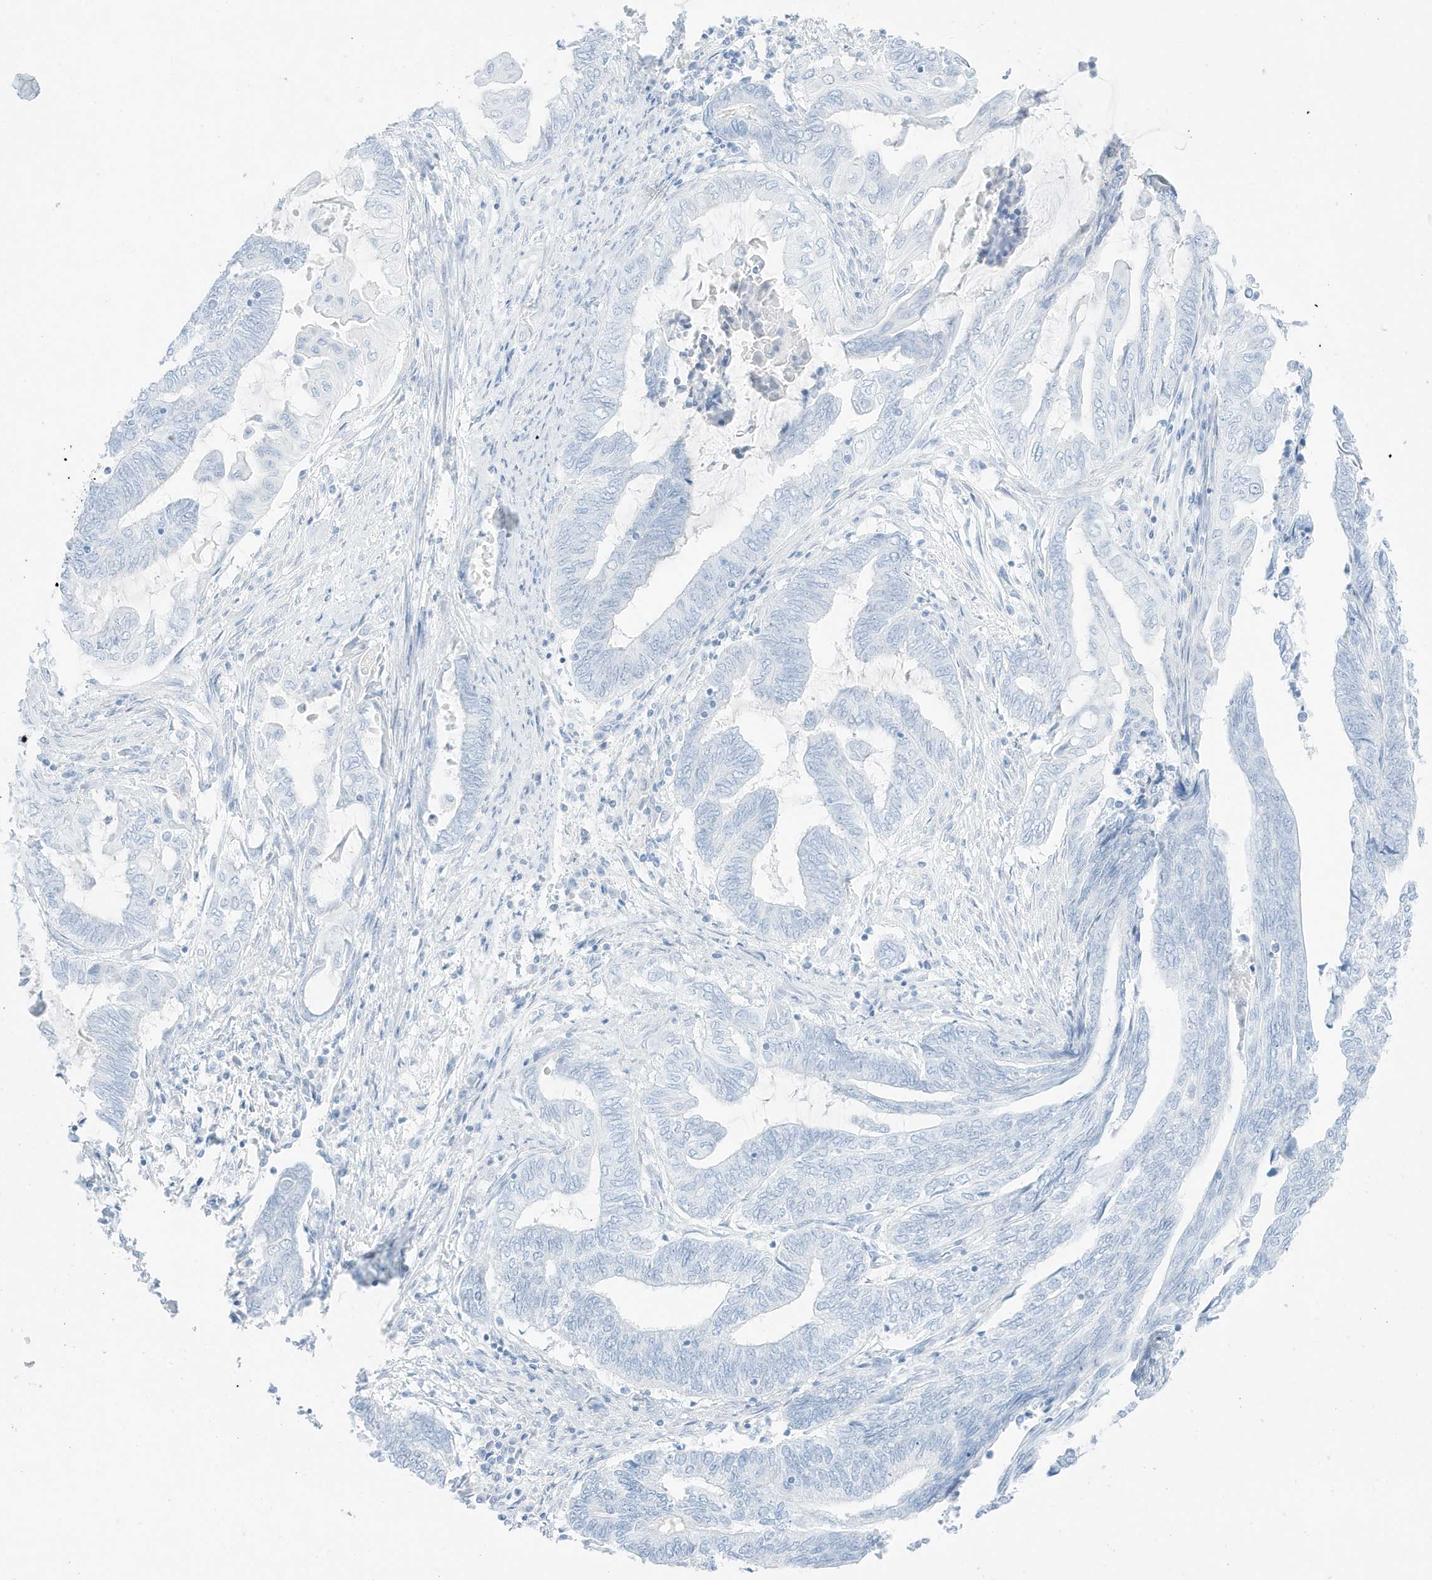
{"staining": {"intensity": "negative", "quantity": "none", "location": "none"}, "tissue": "endometrial cancer", "cell_type": "Tumor cells", "image_type": "cancer", "snomed": [{"axis": "morphology", "description": "Adenocarcinoma, NOS"}, {"axis": "topography", "description": "Uterus"}, {"axis": "topography", "description": "Endometrium"}], "caption": "Immunohistochemical staining of human endometrial cancer exhibits no significant staining in tumor cells.", "gene": "SLC22A13", "patient": {"sex": "female", "age": 70}}